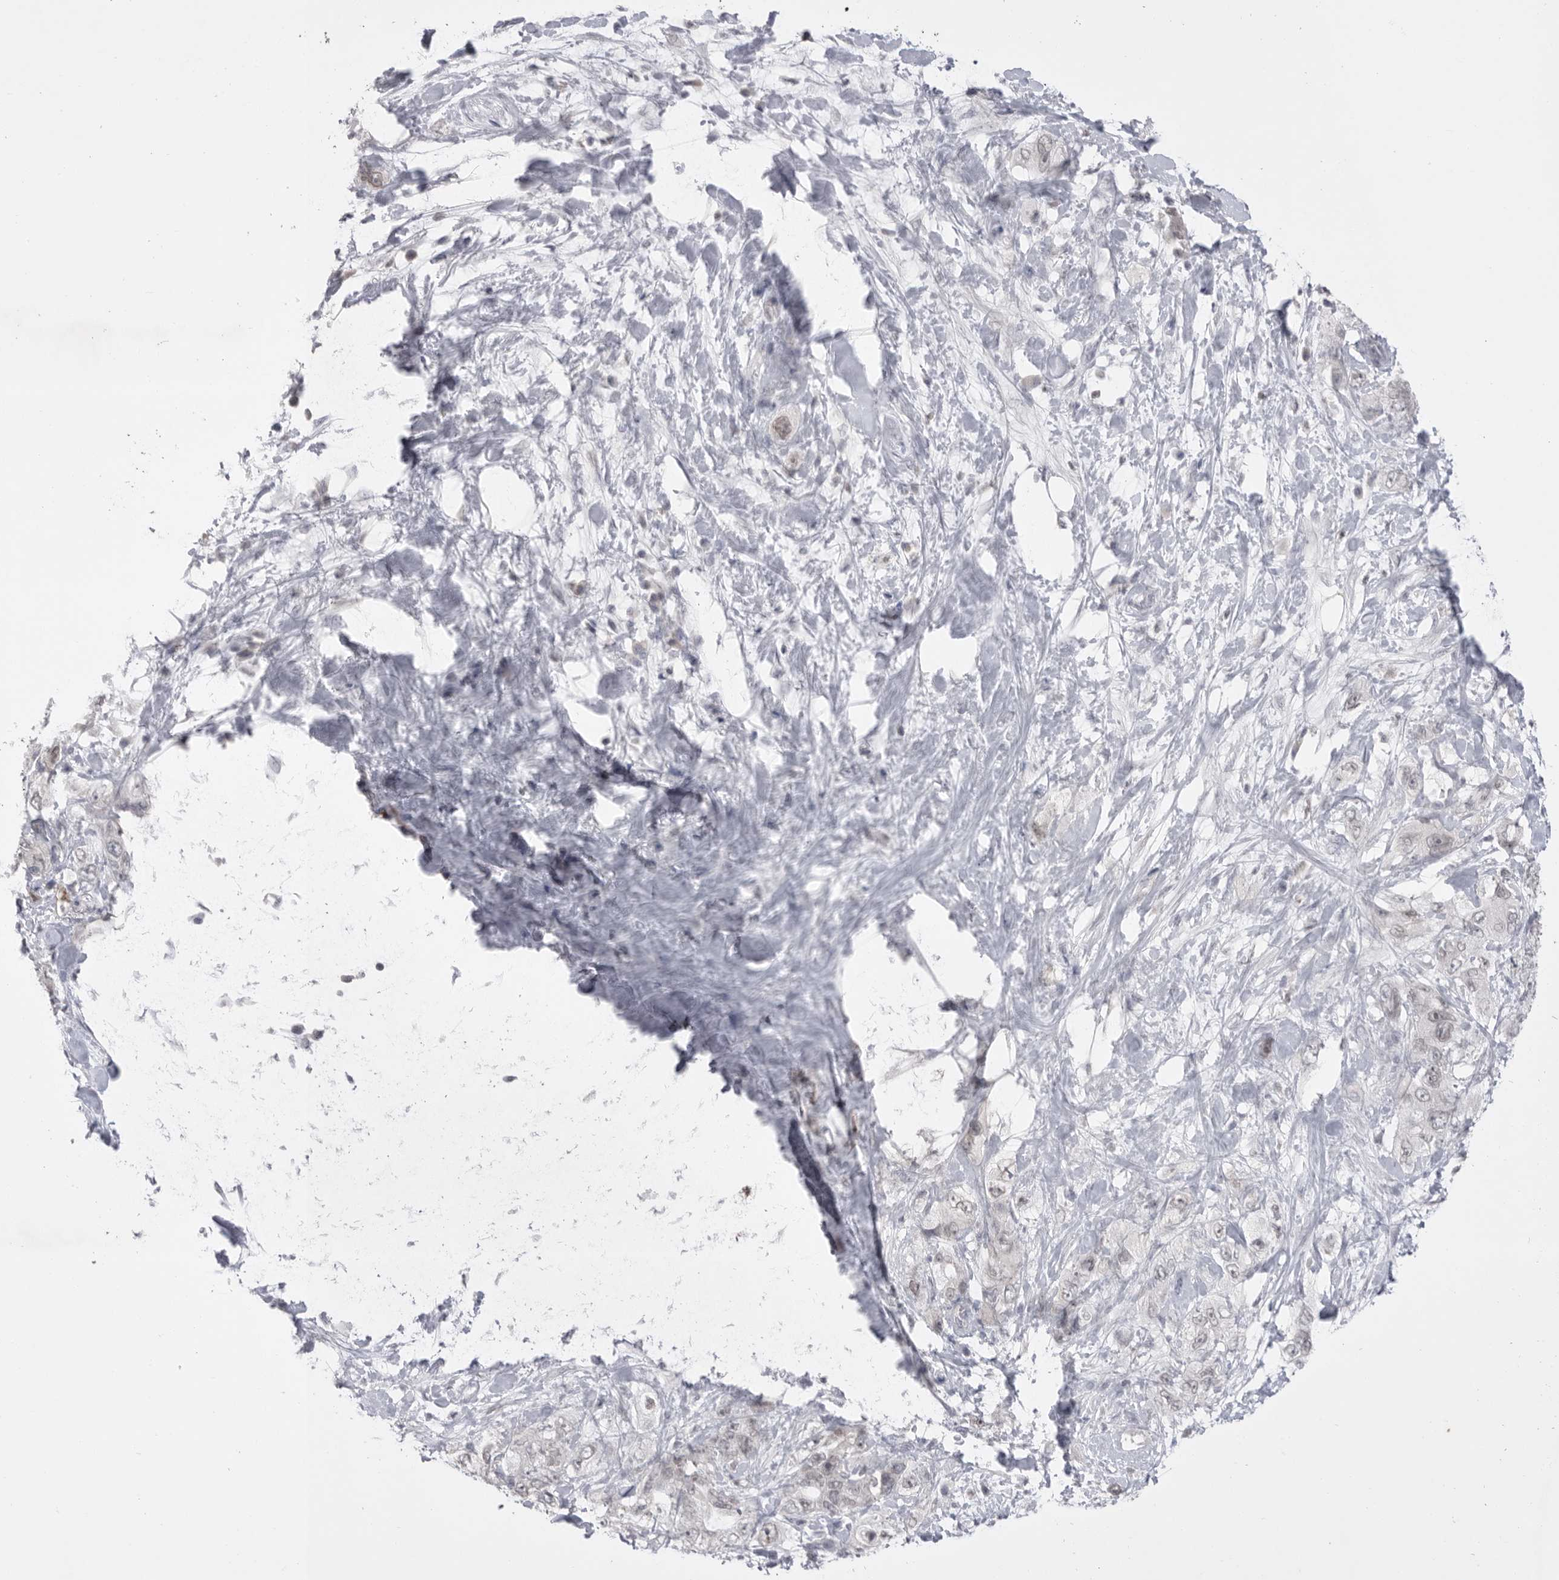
{"staining": {"intensity": "weak", "quantity": "<25%", "location": "nuclear"}, "tissue": "pancreatic cancer", "cell_type": "Tumor cells", "image_type": "cancer", "snomed": [{"axis": "morphology", "description": "Adenocarcinoma, NOS"}, {"axis": "topography", "description": "Pancreas"}], "caption": "High power microscopy image of an immunohistochemistry (IHC) photomicrograph of pancreatic adenocarcinoma, revealing no significant positivity in tumor cells.", "gene": "ZBTB7B", "patient": {"sex": "female", "age": 73}}